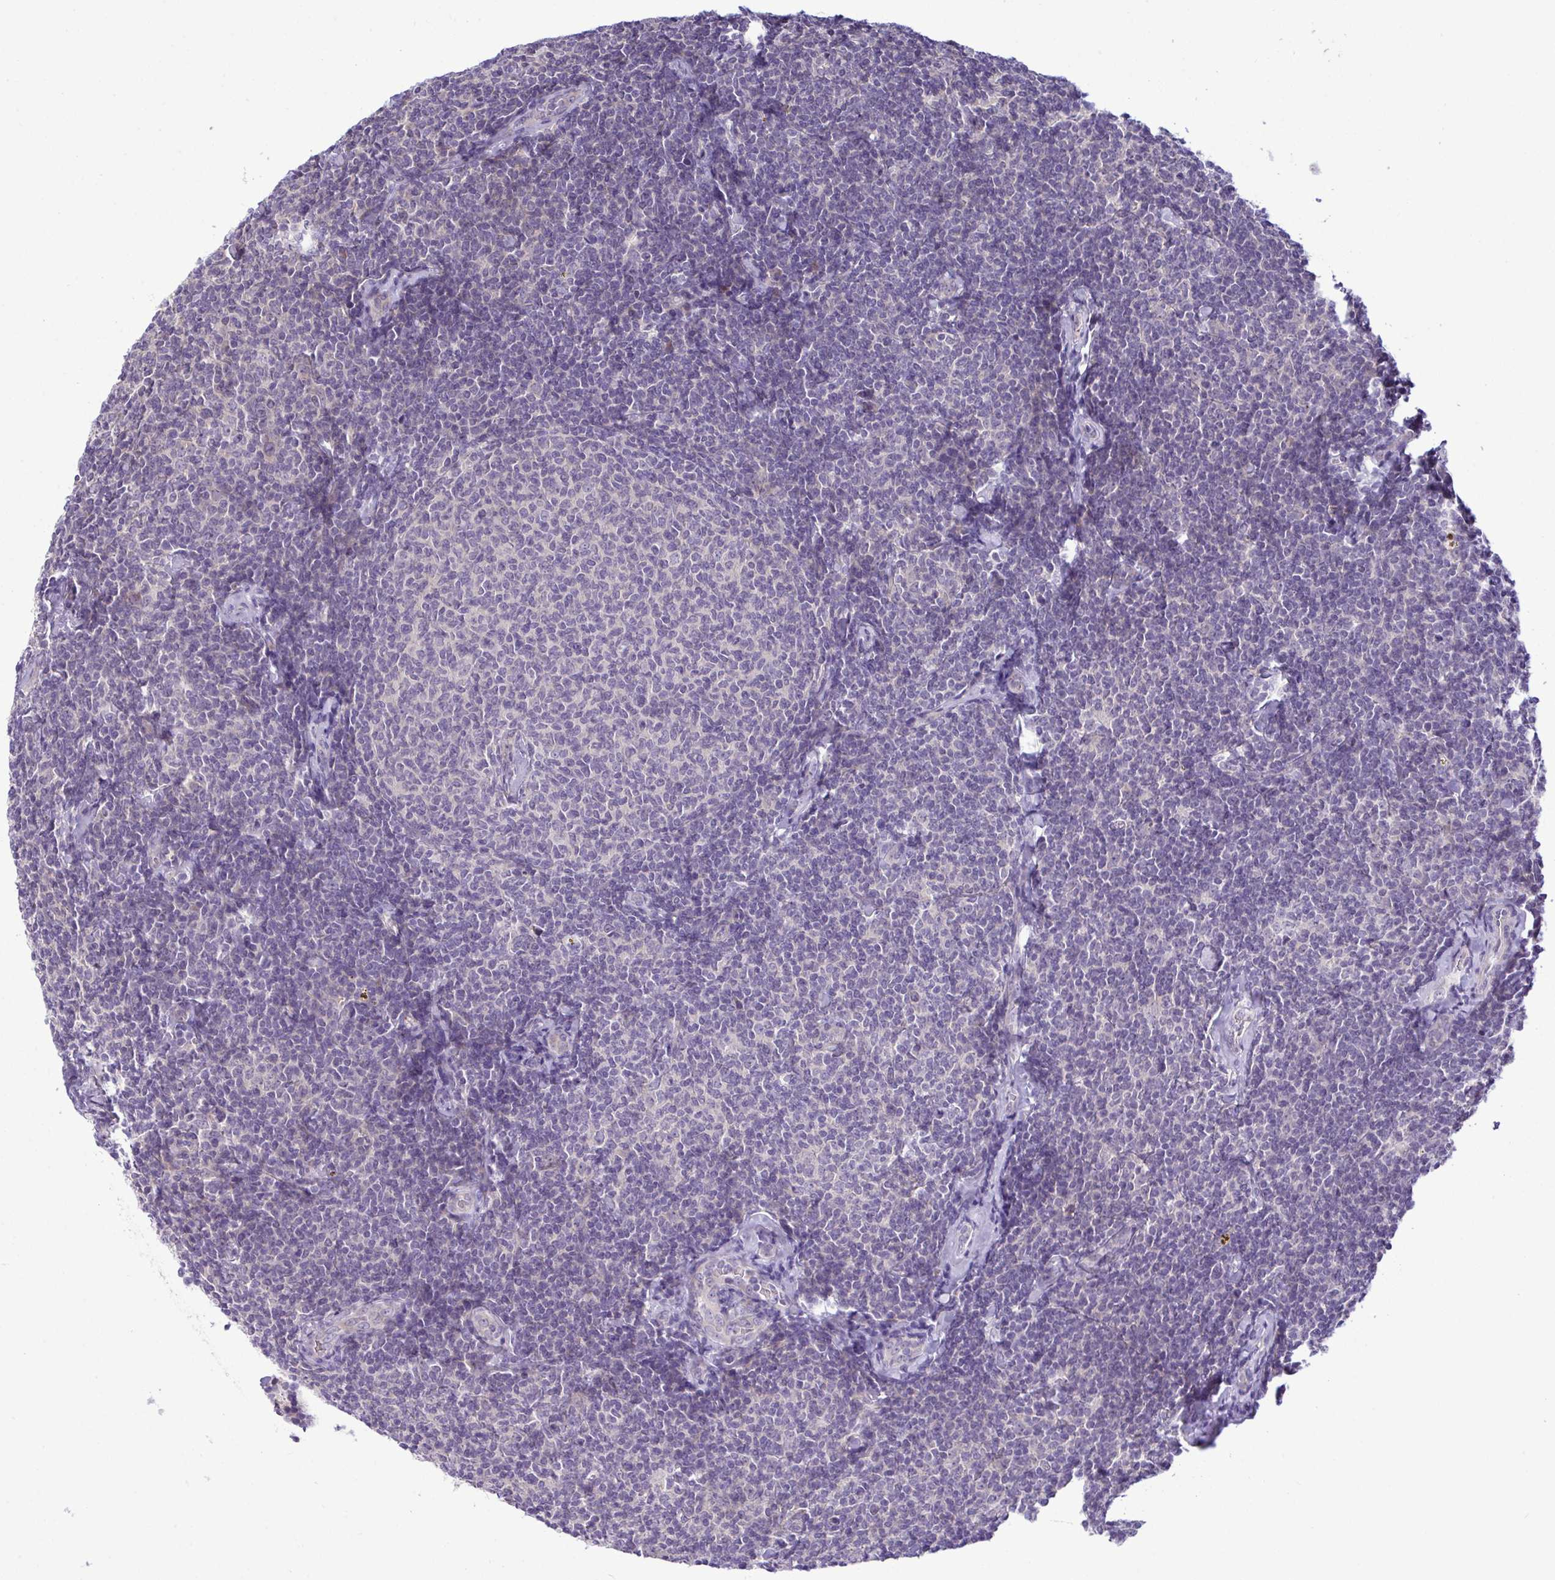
{"staining": {"intensity": "negative", "quantity": "none", "location": "none"}, "tissue": "lymphoma", "cell_type": "Tumor cells", "image_type": "cancer", "snomed": [{"axis": "morphology", "description": "Malignant lymphoma, non-Hodgkin's type, Low grade"}, {"axis": "topography", "description": "Lymph node"}], "caption": "This image is of lymphoma stained with IHC to label a protein in brown with the nuclei are counter-stained blue. There is no positivity in tumor cells.", "gene": "SYNPO2L", "patient": {"sex": "female", "age": 56}}